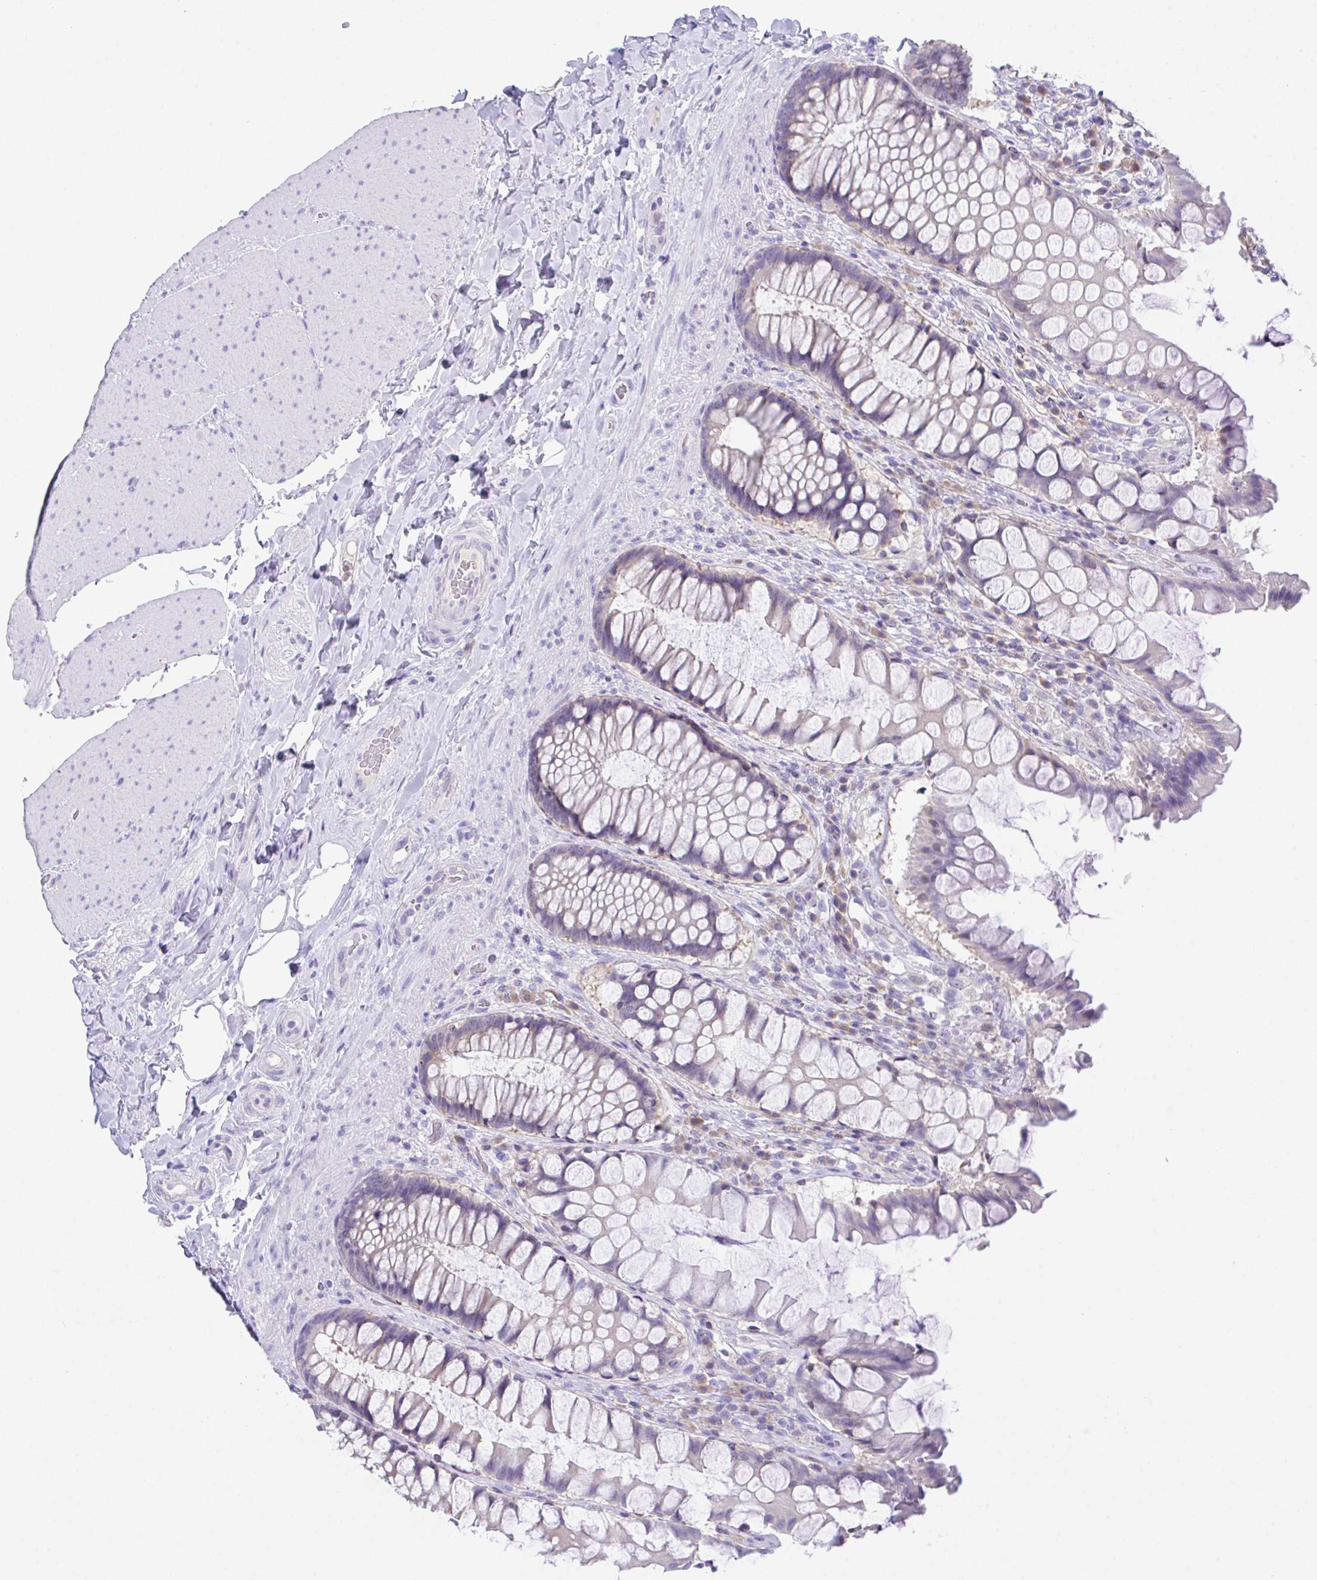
{"staining": {"intensity": "negative", "quantity": "none", "location": "none"}, "tissue": "rectum", "cell_type": "Glandular cells", "image_type": "normal", "snomed": [{"axis": "morphology", "description": "Normal tissue, NOS"}, {"axis": "topography", "description": "Rectum"}], "caption": "A high-resolution histopathology image shows immunohistochemistry (IHC) staining of normal rectum, which shows no significant staining in glandular cells. Brightfield microscopy of immunohistochemistry (IHC) stained with DAB (3,3'-diaminobenzidine) (brown) and hematoxylin (blue), captured at high magnification.", "gene": "HOXB4", "patient": {"sex": "female", "age": 58}}